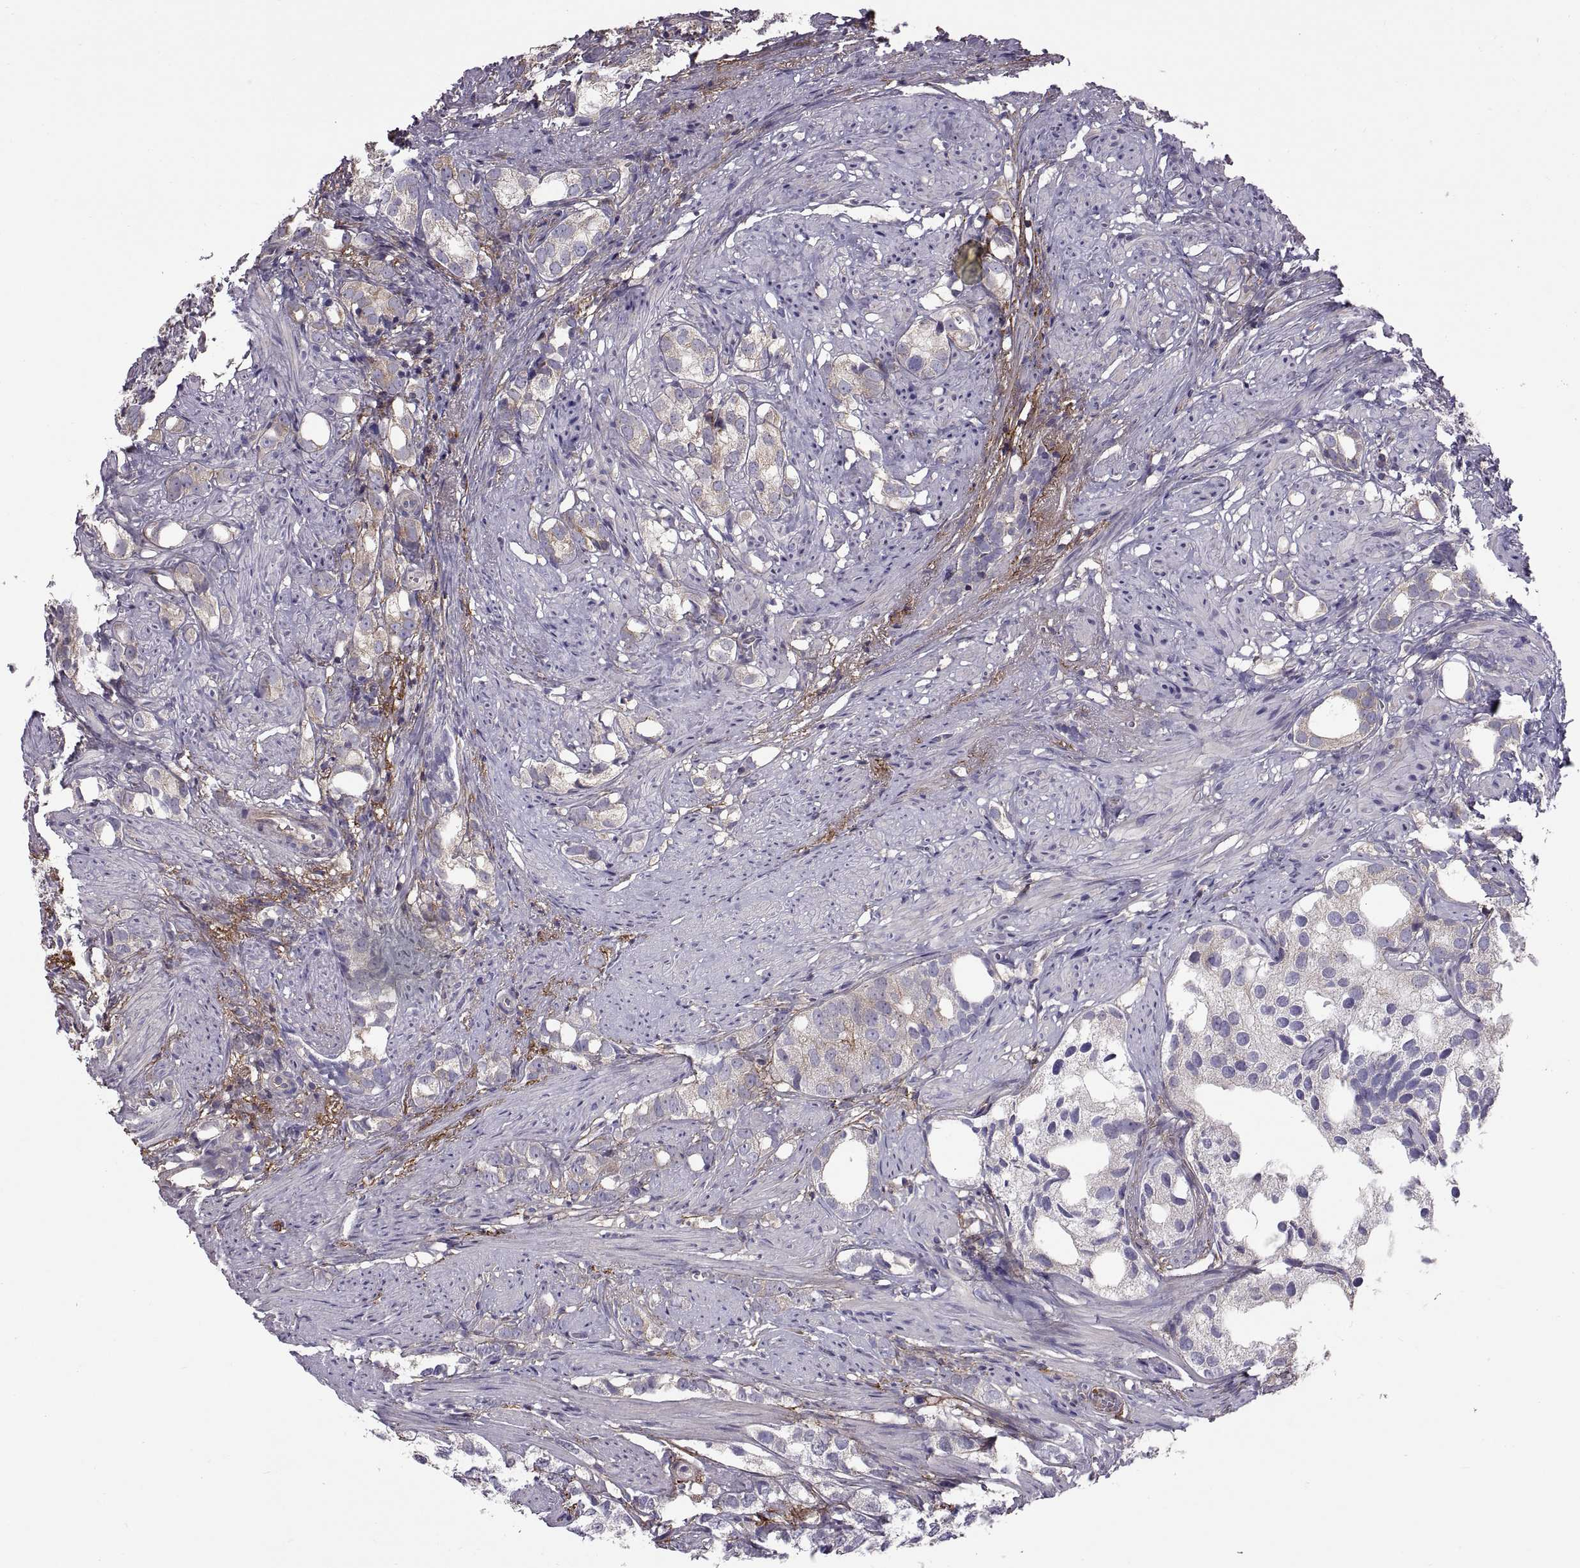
{"staining": {"intensity": "weak", "quantity": "25%-75%", "location": "cytoplasmic/membranous"}, "tissue": "prostate cancer", "cell_type": "Tumor cells", "image_type": "cancer", "snomed": [{"axis": "morphology", "description": "Adenocarcinoma, High grade"}, {"axis": "topography", "description": "Prostate"}], "caption": "Brown immunohistochemical staining in prostate cancer shows weak cytoplasmic/membranous positivity in approximately 25%-75% of tumor cells.", "gene": "EMILIN2", "patient": {"sex": "male", "age": 82}}